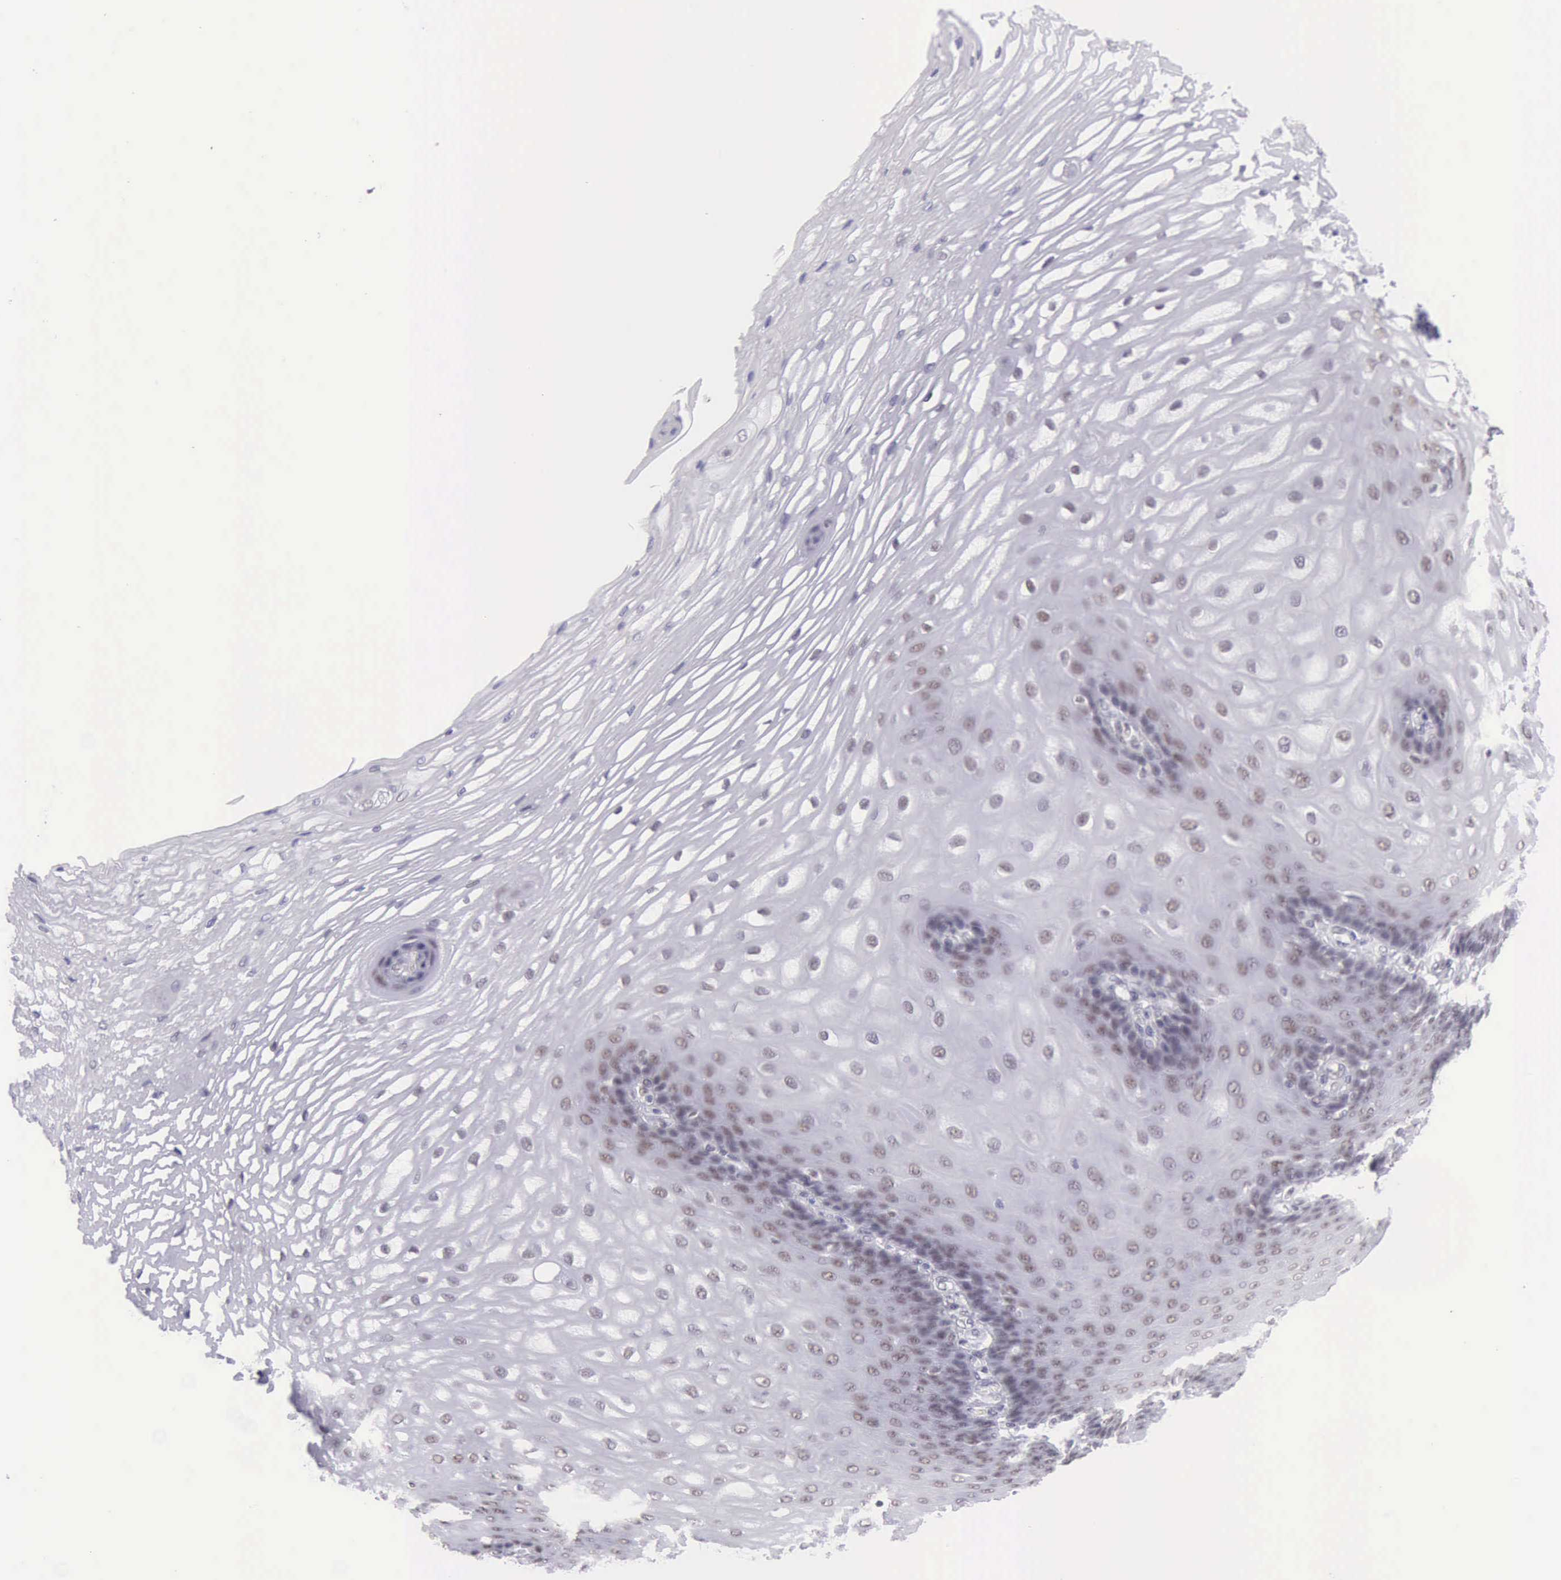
{"staining": {"intensity": "weak", "quantity": "<25%", "location": "nuclear"}, "tissue": "esophagus", "cell_type": "Squamous epithelial cells", "image_type": "normal", "snomed": [{"axis": "morphology", "description": "Normal tissue, NOS"}, {"axis": "morphology", "description": "Adenocarcinoma, NOS"}, {"axis": "topography", "description": "Esophagus"}, {"axis": "topography", "description": "Stomach"}], "caption": "Protein analysis of normal esophagus reveals no significant staining in squamous epithelial cells. (DAB immunohistochemistry (IHC) visualized using brightfield microscopy, high magnification).", "gene": "EP300", "patient": {"sex": "male", "age": 62}}